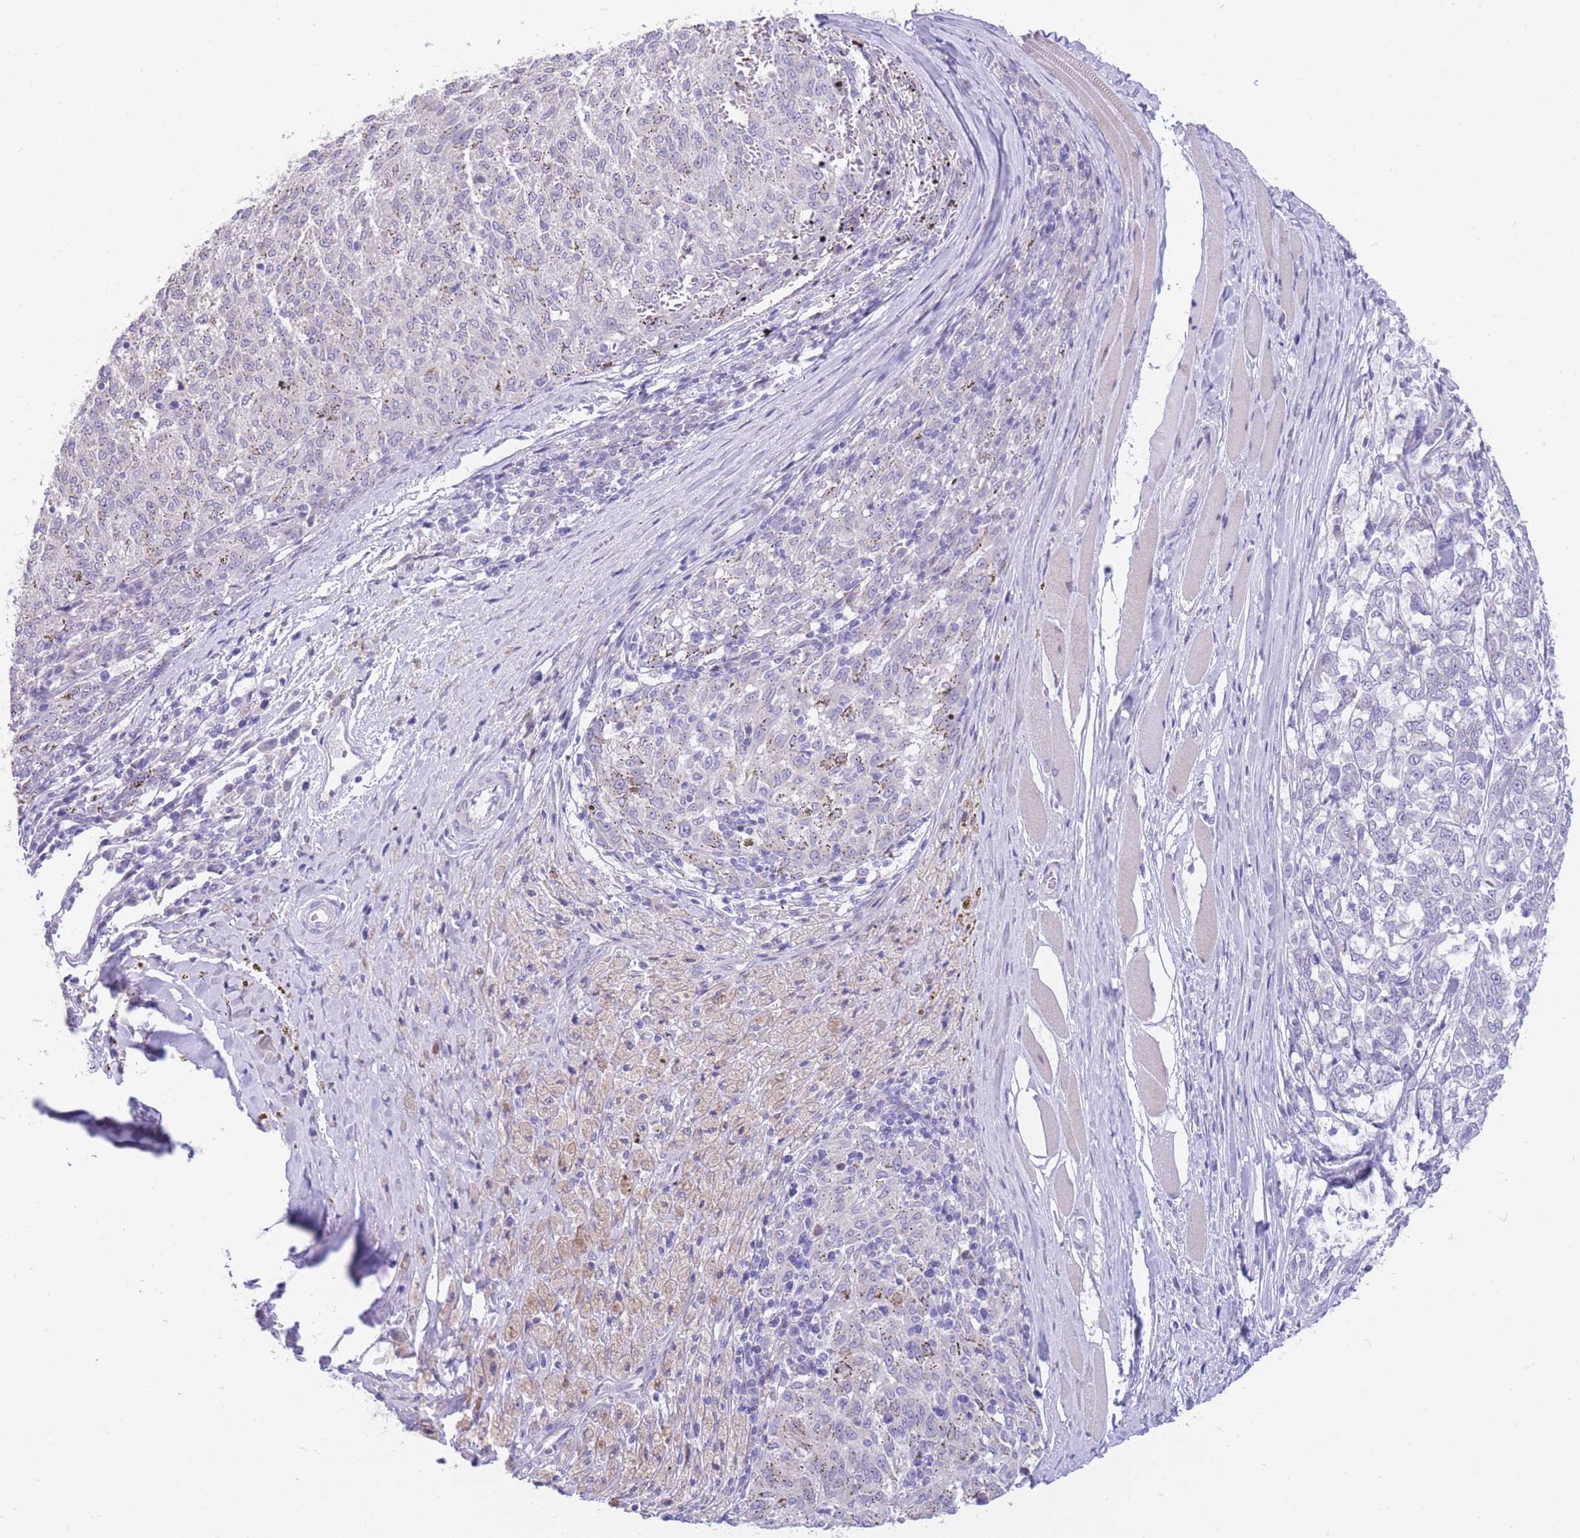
{"staining": {"intensity": "negative", "quantity": "none", "location": "none"}, "tissue": "melanoma", "cell_type": "Tumor cells", "image_type": "cancer", "snomed": [{"axis": "morphology", "description": "Malignant melanoma, NOS"}, {"axis": "topography", "description": "Skin"}], "caption": "This histopathology image is of melanoma stained with immunohistochemistry to label a protein in brown with the nuclei are counter-stained blue. There is no expression in tumor cells. (Brightfield microscopy of DAB immunohistochemistry at high magnification).", "gene": "SHCBP1", "patient": {"sex": "female", "age": 72}}